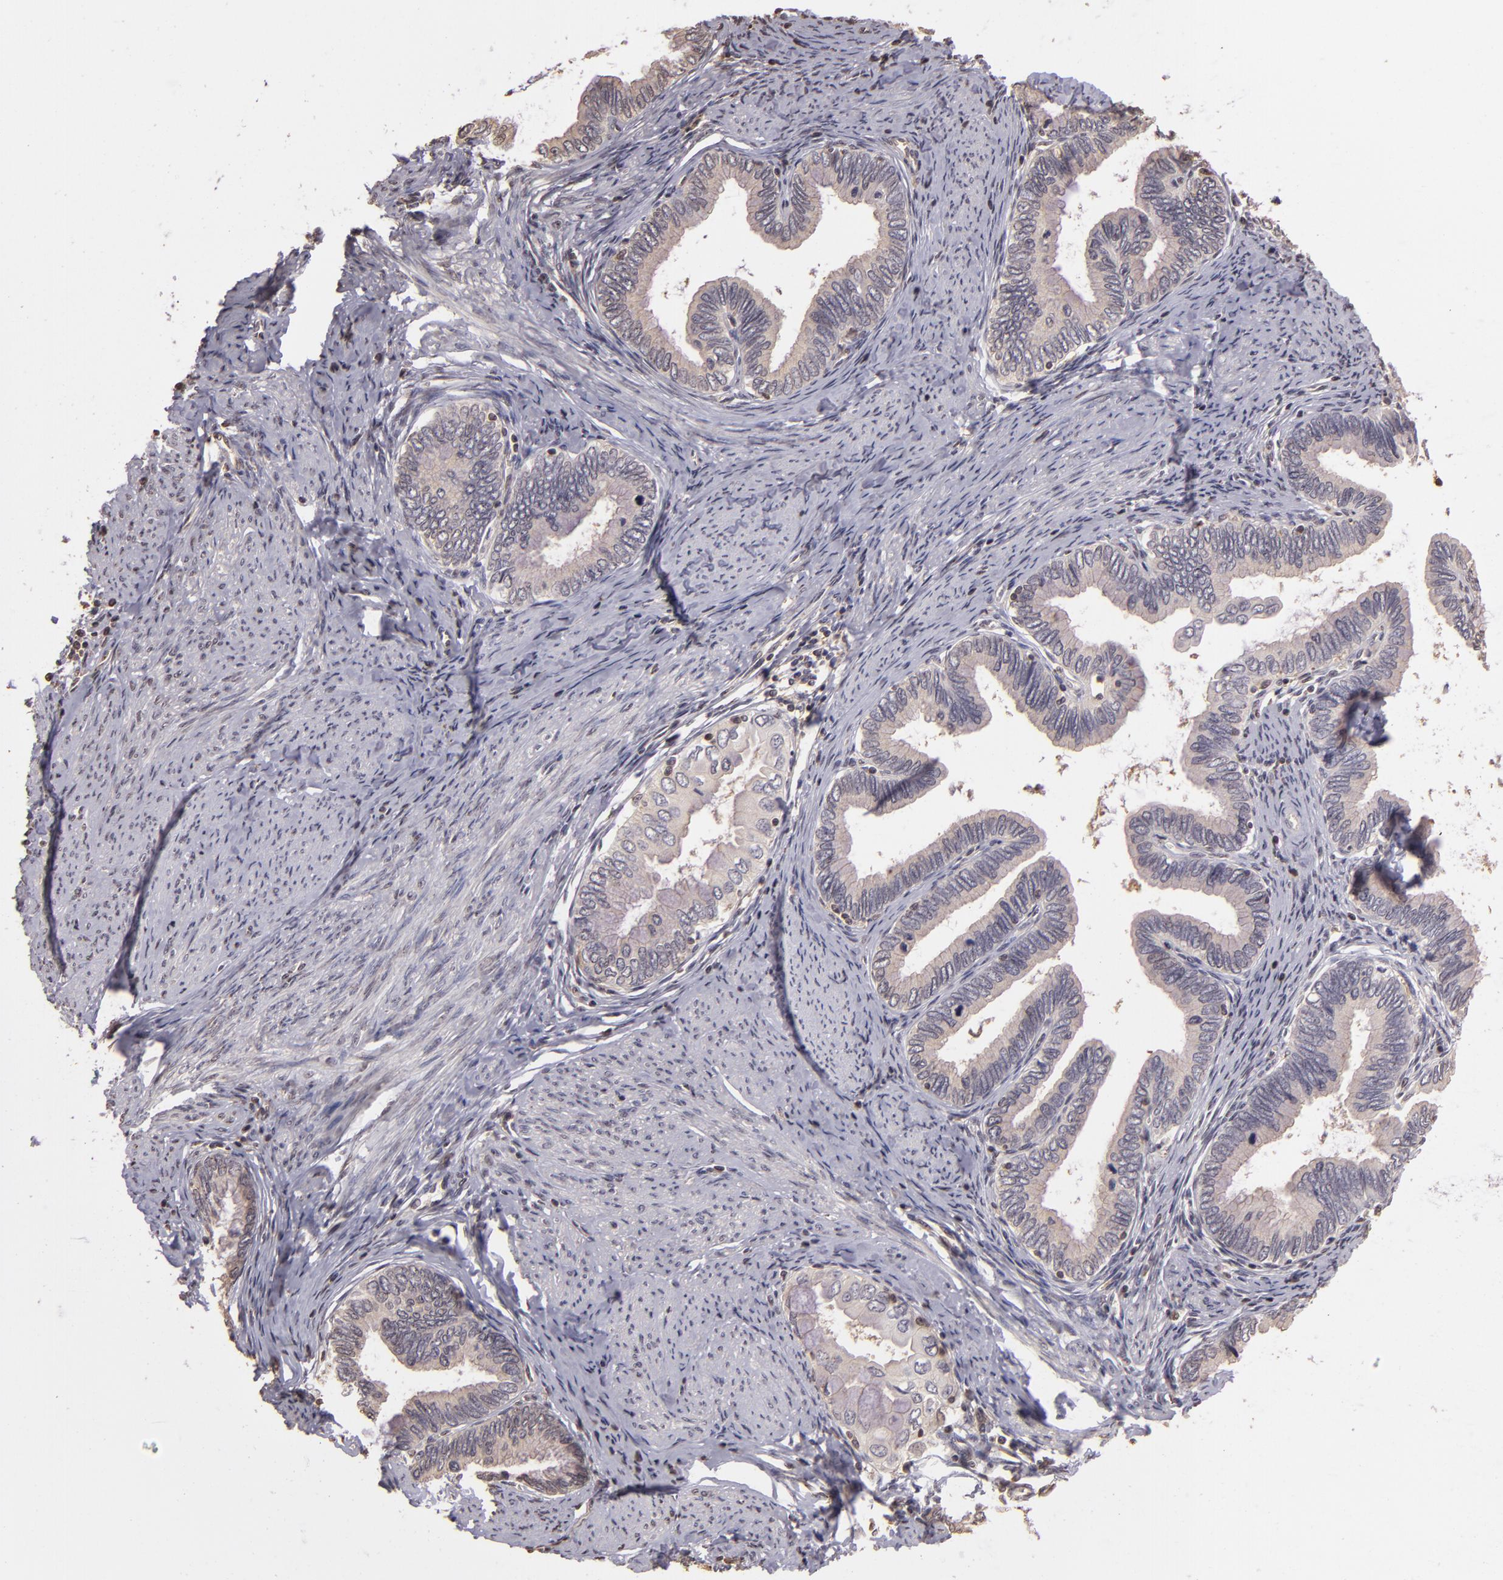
{"staining": {"intensity": "negative", "quantity": "none", "location": "none"}, "tissue": "cervical cancer", "cell_type": "Tumor cells", "image_type": "cancer", "snomed": [{"axis": "morphology", "description": "Adenocarcinoma, NOS"}, {"axis": "topography", "description": "Cervix"}], "caption": "Immunohistochemistry image of neoplastic tissue: human adenocarcinoma (cervical) stained with DAB exhibits no significant protein positivity in tumor cells.", "gene": "ARPC2", "patient": {"sex": "female", "age": 49}}